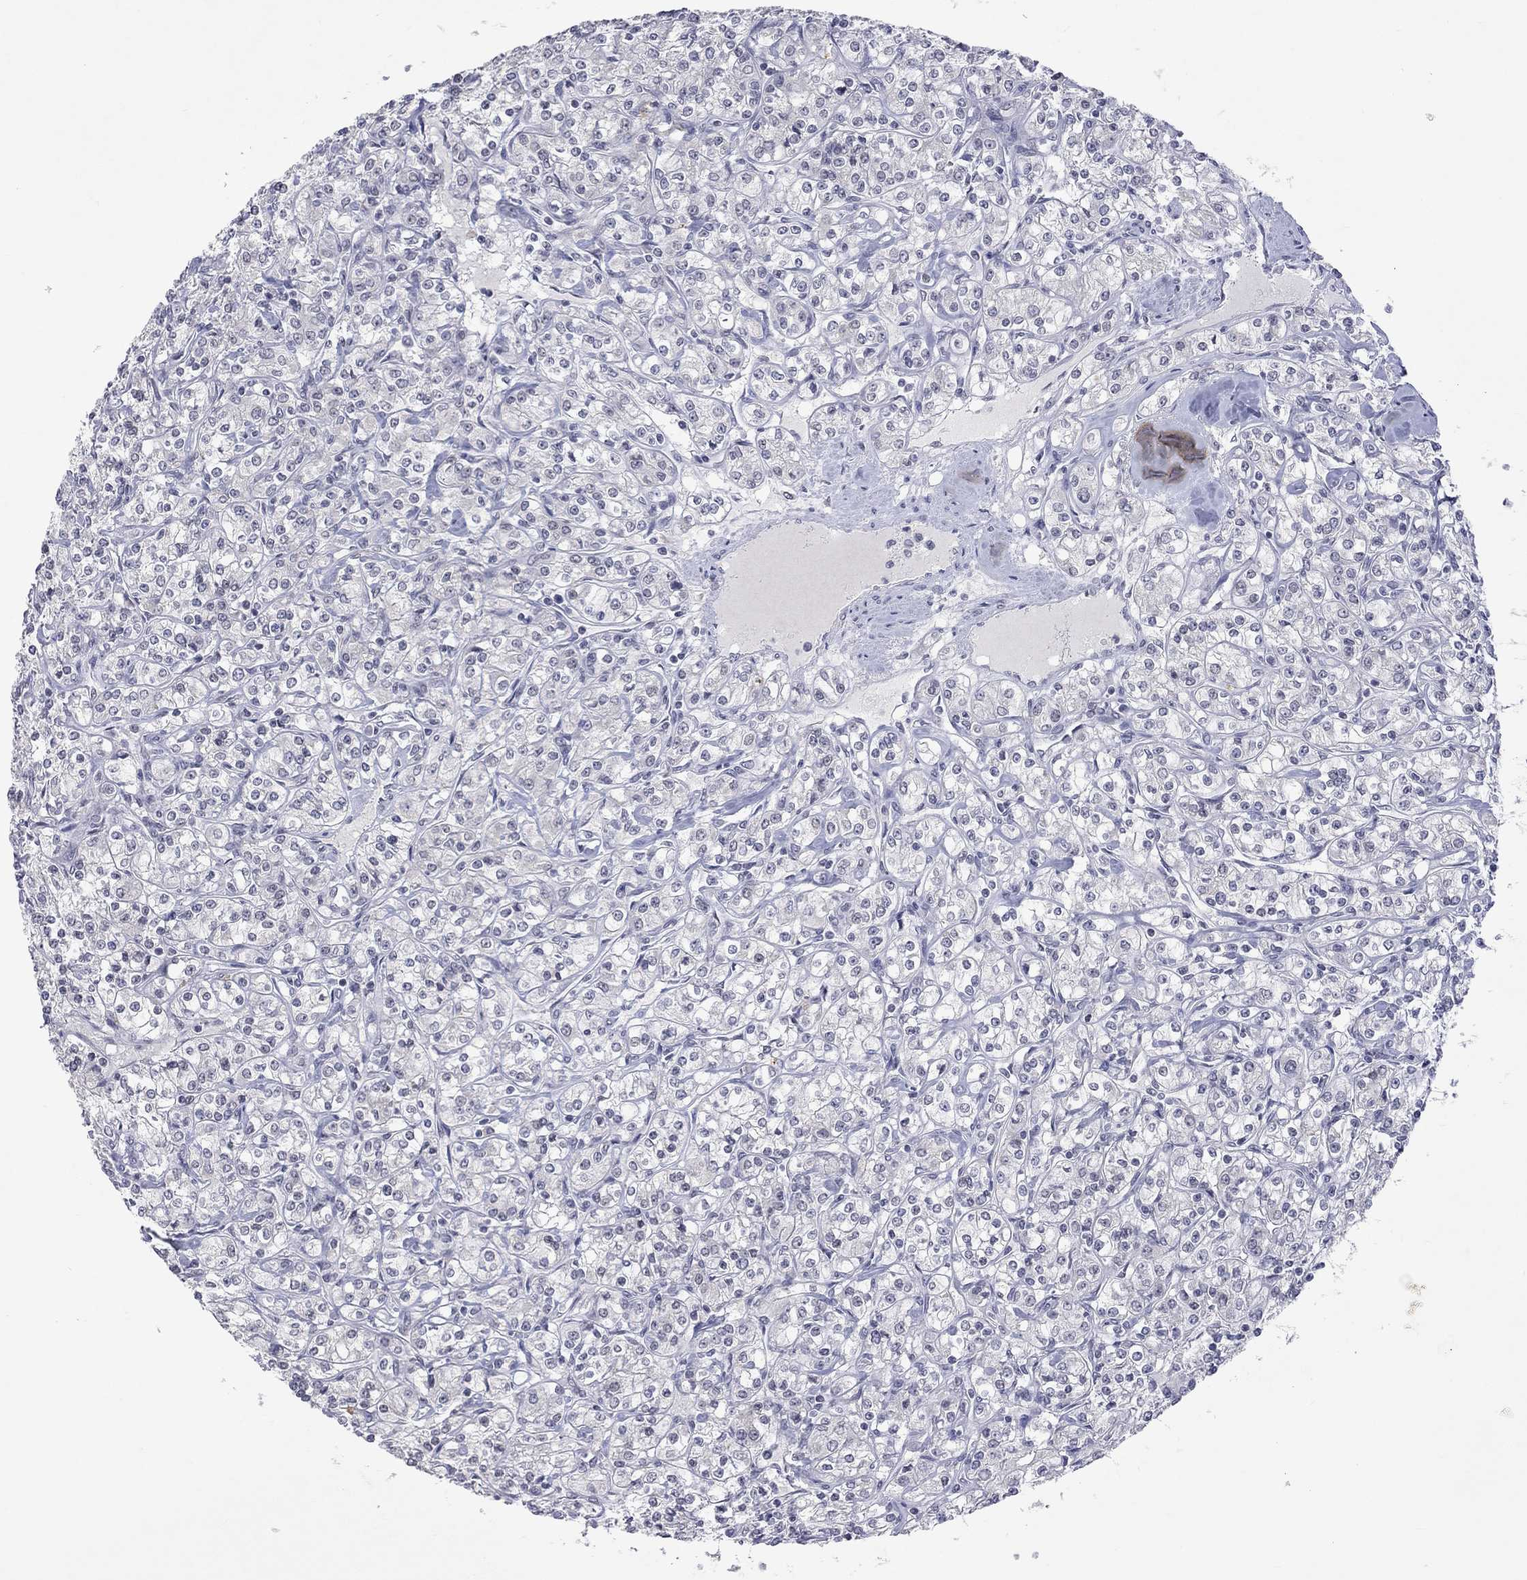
{"staining": {"intensity": "negative", "quantity": "none", "location": "none"}, "tissue": "renal cancer", "cell_type": "Tumor cells", "image_type": "cancer", "snomed": [{"axis": "morphology", "description": "Adenocarcinoma, NOS"}, {"axis": "topography", "description": "Kidney"}], "caption": "This is a photomicrograph of immunohistochemistry staining of renal adenocarcinoma, which shows no staining in tumor cells.", "gene": "TMEM143", "patient": {"sex": "male", "age": 77}}